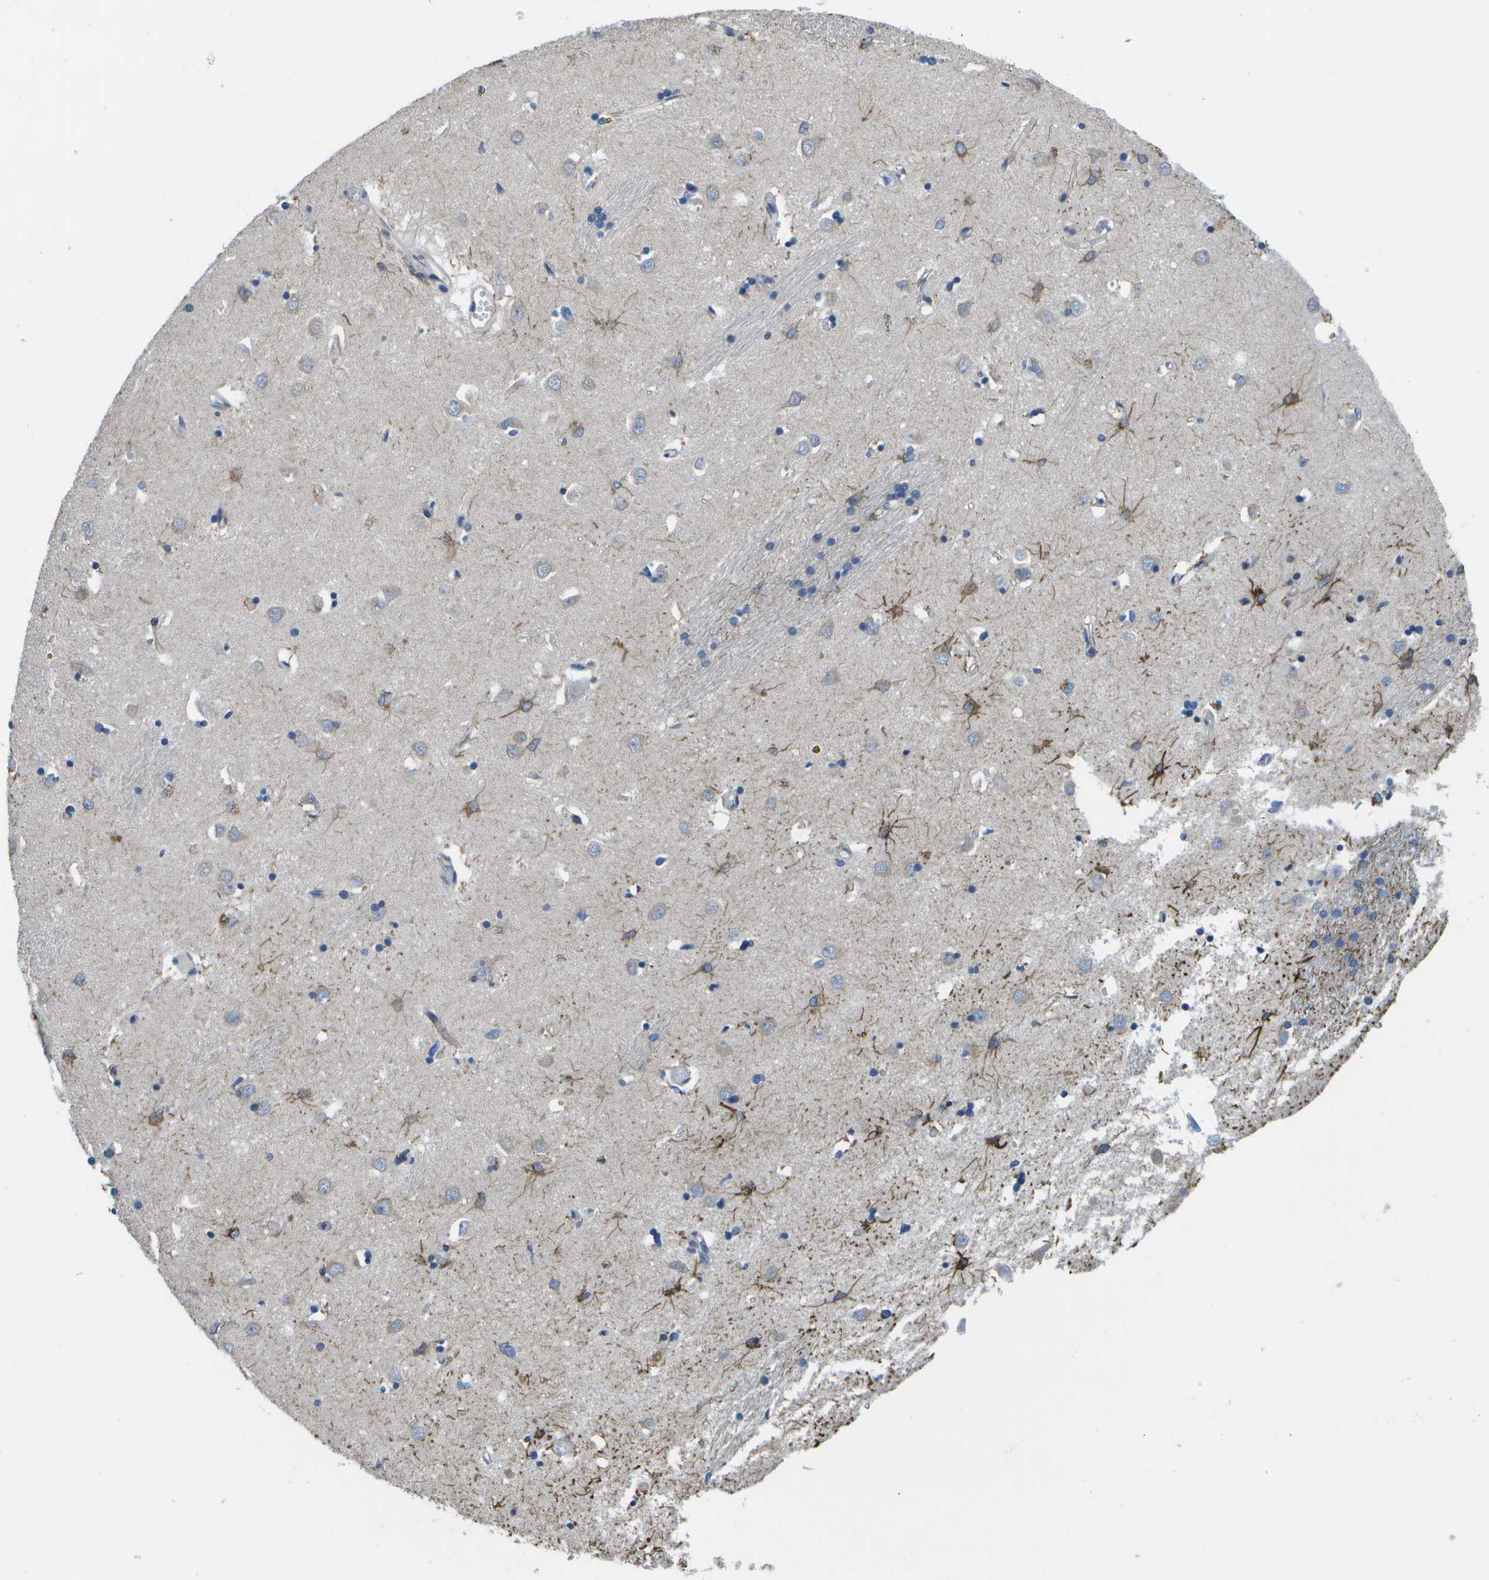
{"staining": {"intensity": "moderate", "quantity": "<25%", "location": "cytoplasmic/membranous"}, "tissue": "caudate", "cell_type": "Glial cells", "image_type": "normal", "snomed": [{"axis": "morphology", "description": "Normal tissue, NOS"}, {"axis": "topography", "description": "Lateral ventricle wall"}], "caption": "Normal caudate was stained to show a protein in brown. There is low levels of moderate cytoplasmic/membranous staining in about <25% of glial cells. The protein is stained brown, and the nuclei are stained in blue (DAB (3,3'-diaminobenzidine) IHC with brightfield microscopy, high magnification).", "gene": "P3H1", "patient": {"sex": "female", "age": 19}}